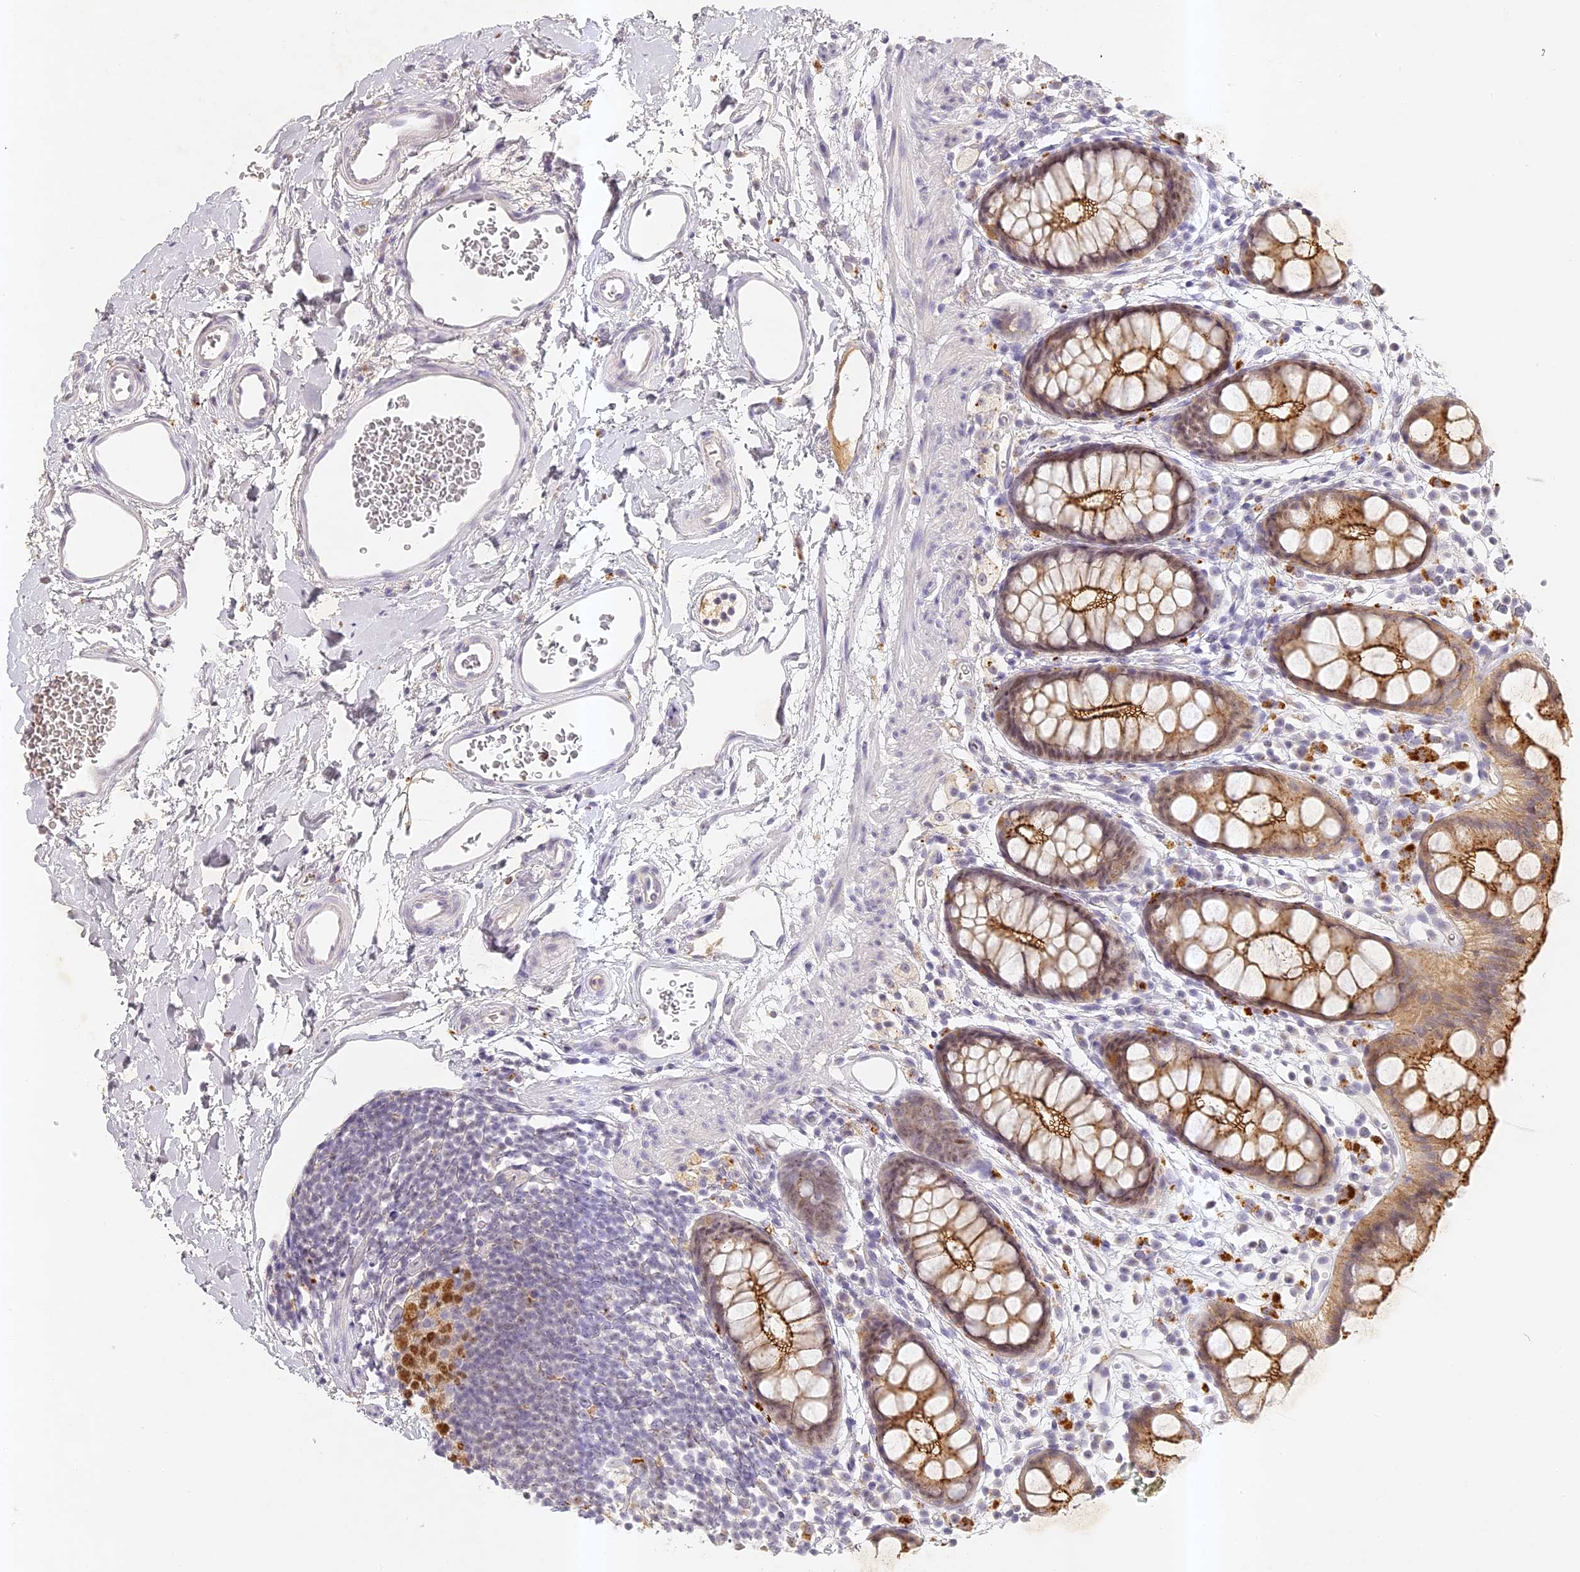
{"staining": {"intensity": "strong", "quantity": "25%-75%", "location": "cytoplasmic/membranous,nuclear"}, "tissue": "rectum", "cell_type": "Glandular cells", "image_type": "normal", "snomed": [{"axis": "morphology", "description": "Normal tissue, NOS"}, {"axis": "topography", "description": "Rectum"}], "caption": "Protein staining of unremarkable rectum shows strong cytoplasmic/membranous,nuclear staining in approximately 25%-75% of glandular cells.", "gene": "ELL3", "patient": {"sex": "female", "age": 65}}